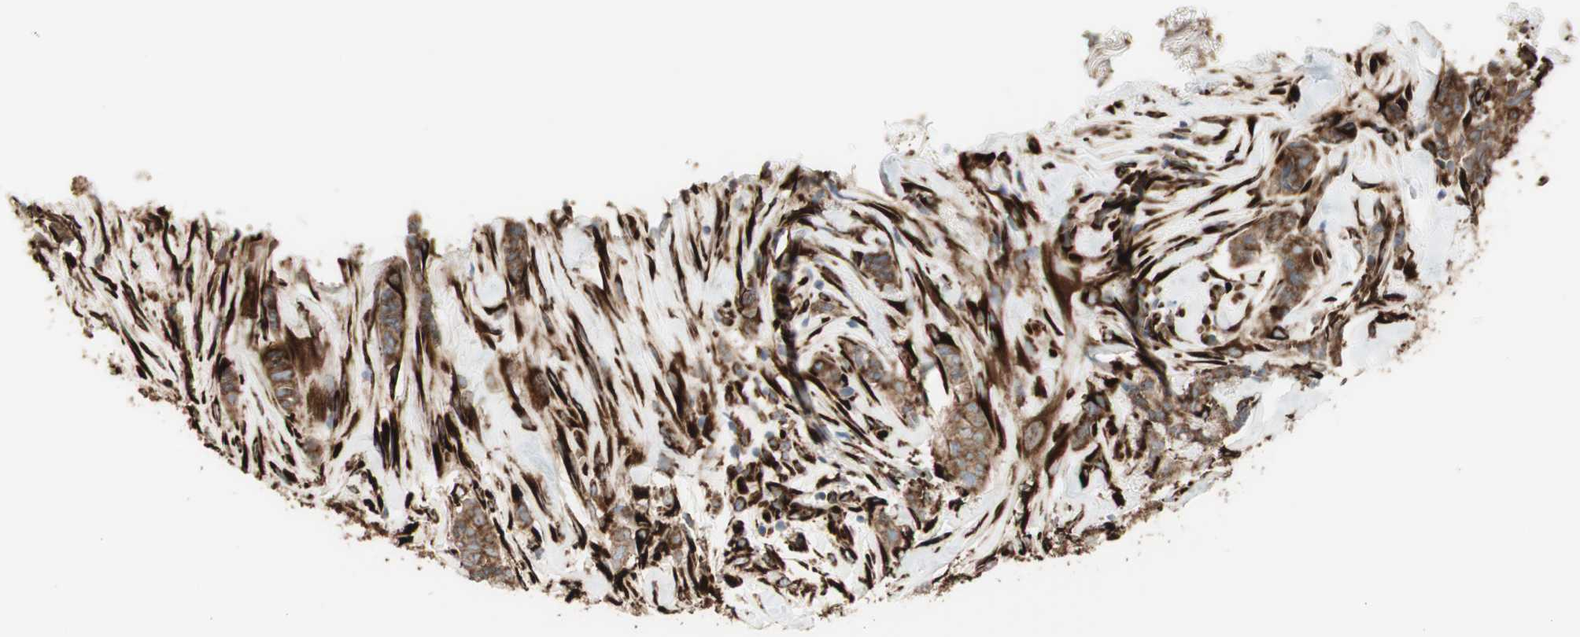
{"staining": {"intensity": "moderate", "quantity": ">75%", "location": "cytoplasmic/membranous"}, "tissue": "breast cancer", "cell_type": "Tumor cells", "image_type": "cancer", "snomed": [{"axis": "morphology", "description": "Duct carcinoma"}, {"axis": "topography", "description": "Breast"}], "caption": "There is medium levels of moderate cytoplasmic/membranous positivity in tumor cells of breast invasive ductal carcinoma, as demonstrated by immunohistochemical staining (brown color).", "gene": "RRBP1", "patient": {"sex": "female", "age": 40}}